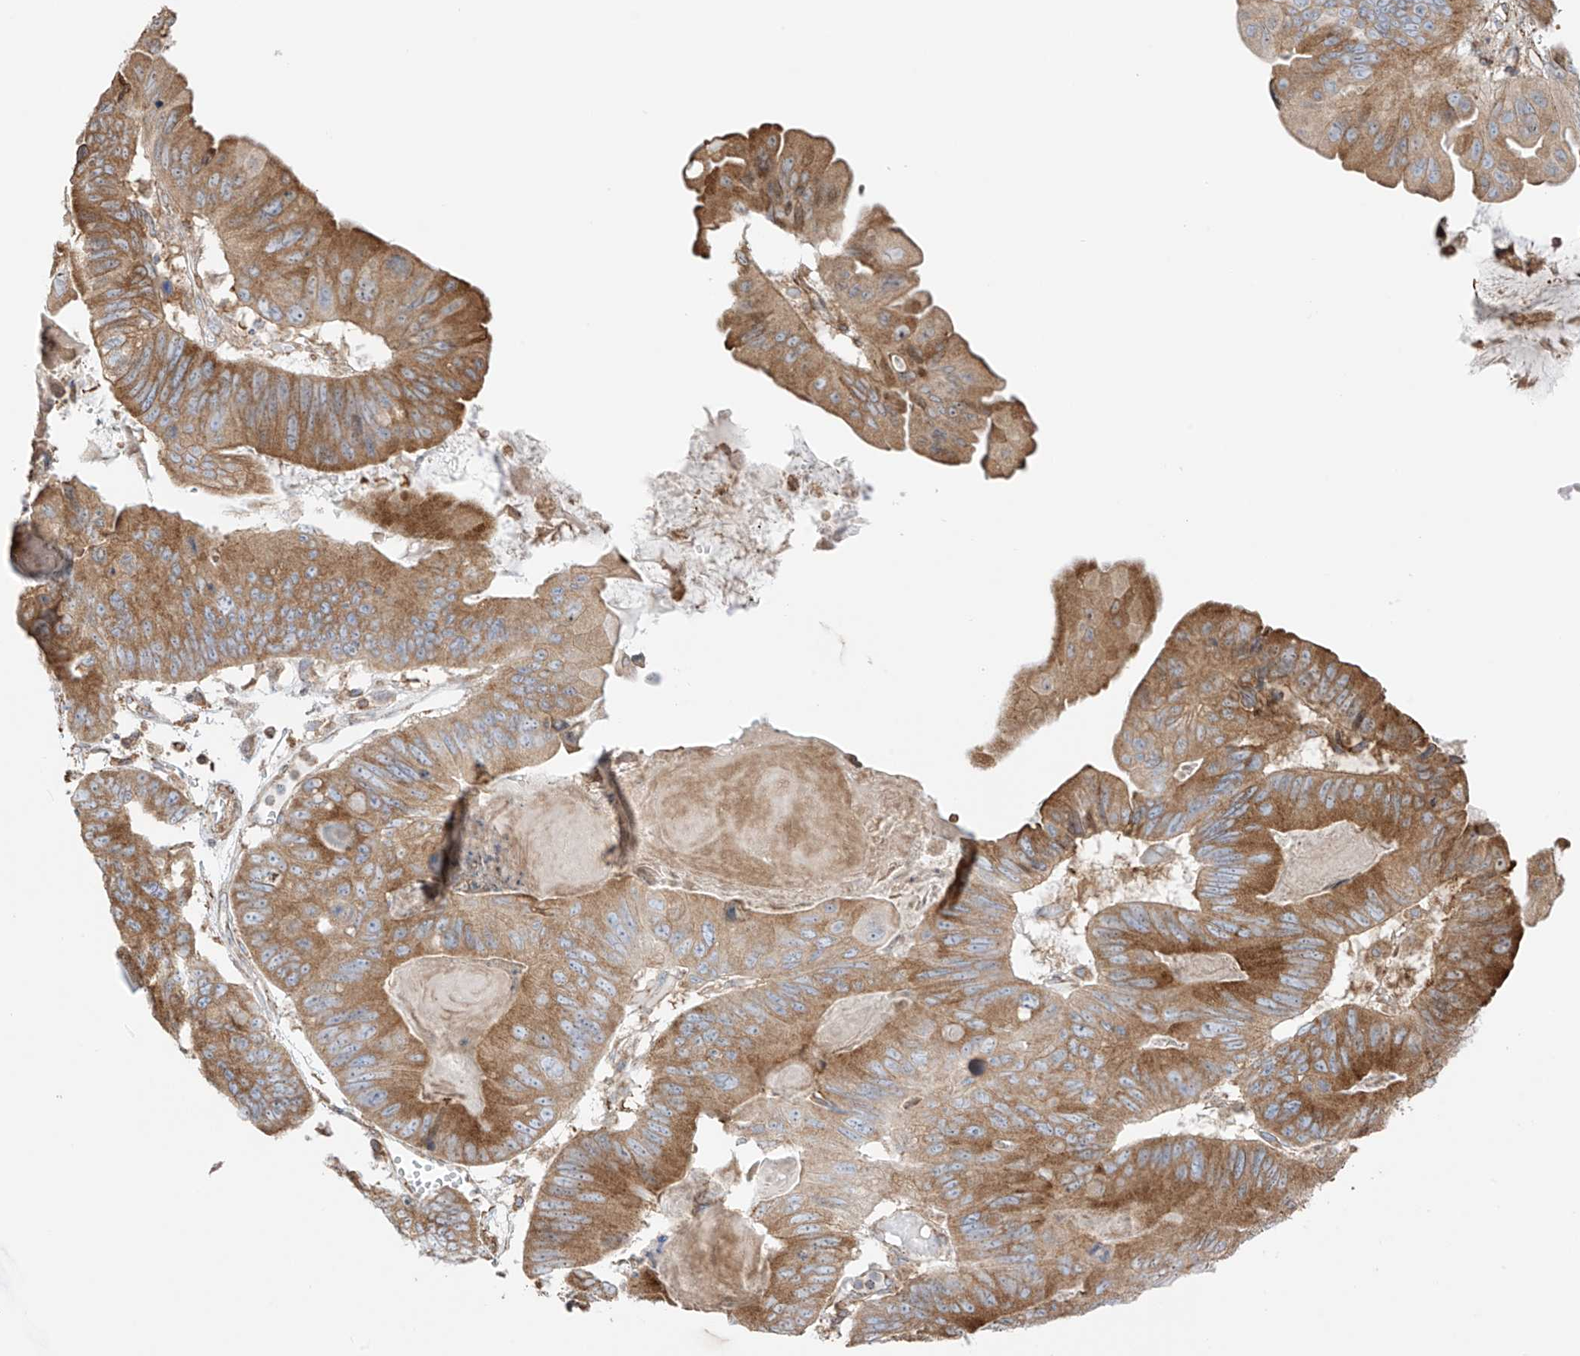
{"staining": {"intensity": "strong", "quantity": ">75%", "location": "cytoplasmic/membranous"}, "tissue": "ovarian cancer", "cell_type": "Tumor cells", "image_type": "cancer", "snomed": [{"axis": "morphology", "description": "Cystadenocarcinoma, mucinous, NOS"}, {"axis": "topography", "description": "Ovary"}], "caption": "Ovarian cancer stained with a brown dye shows strong cytoplasmic/membranous positive positivity in approximately >75% of tumor cells.", "gene": "XKR3", "patient": {"sex": "female", "age": 61}}